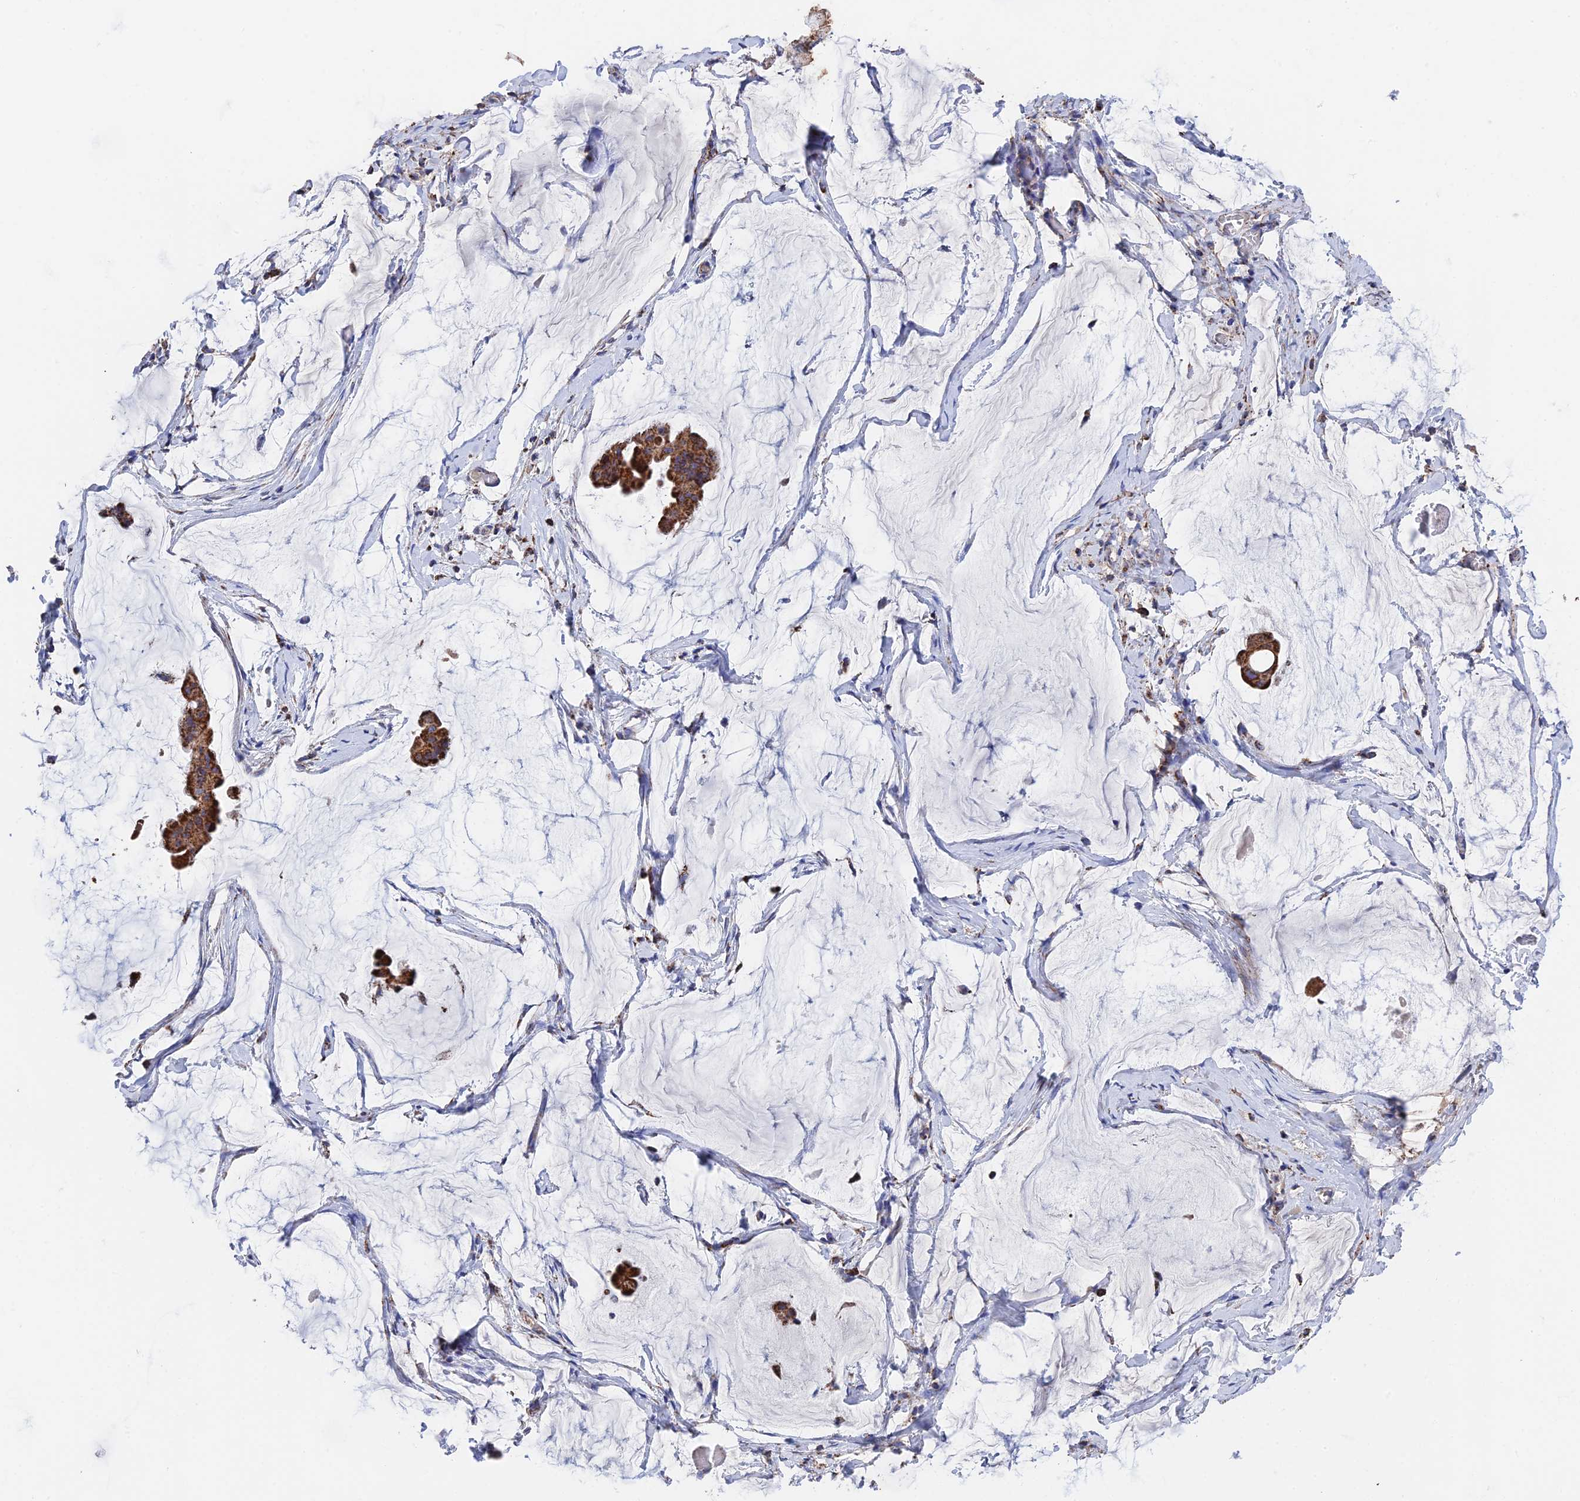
{"staining": {"intensity": "strong", "quantity": ">75%", "location": "cytoplasmic/membranous"}, "tissue": "ovarian cancer", "cell_type": "Tumor cells", "image_type": "cancer", "snomed": [{"axis": "morphology", "description": "Cystadenocarcinoma, mucinous, NOS"}, {"axis": "topography", "description": "Ovary"}], "caption": "Protein staining of mucinous cystadenocarcinoma (ovarian) tissue shows strong cytoplasmic/membranous positivity in approximately >75% of tumor cells.", "gene": "HAUS8", "patient": {"sex": "female", "age": 73}}